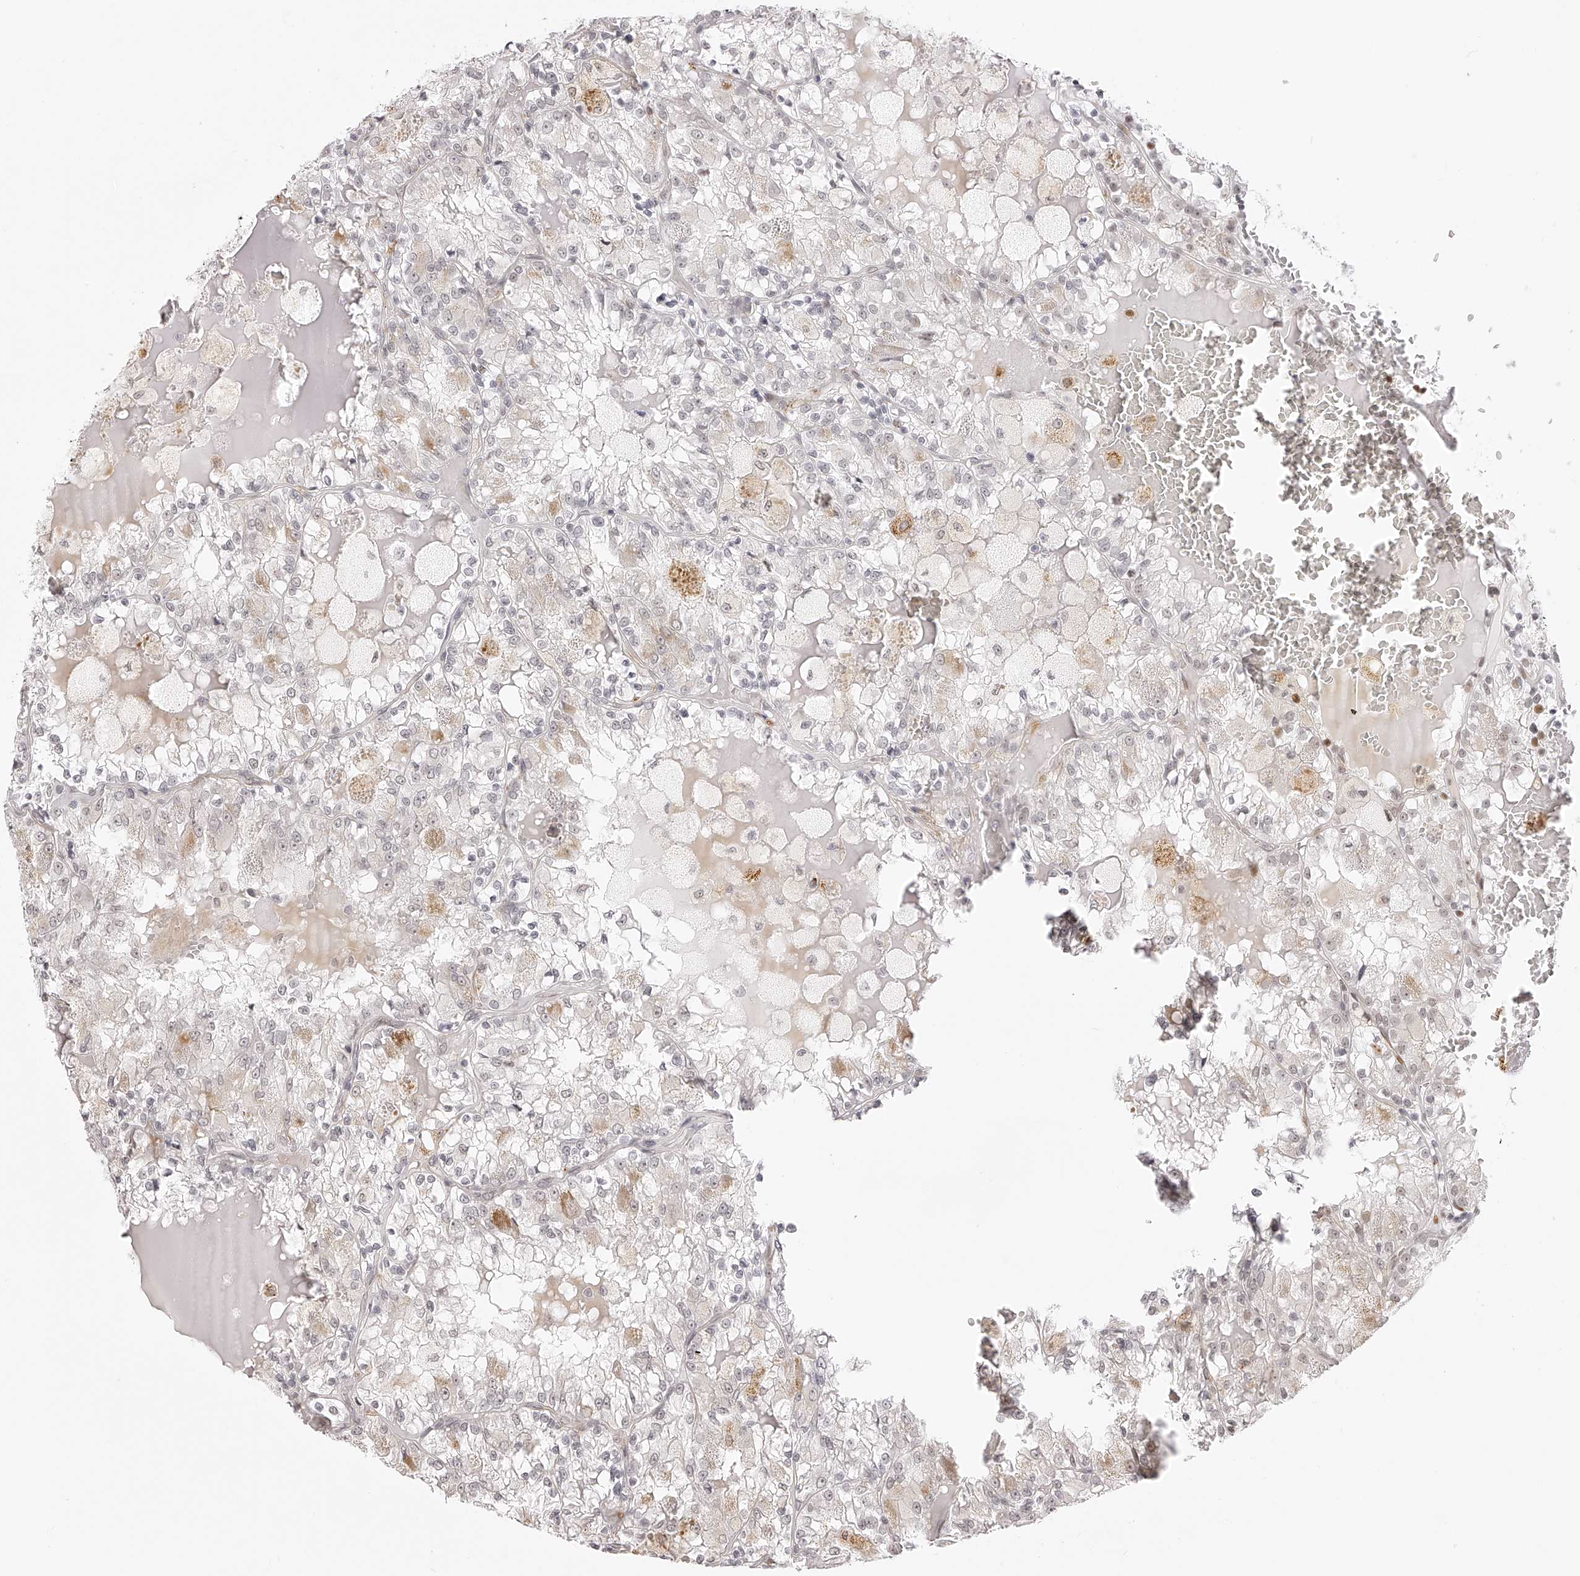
{"staining": {"intensity": "negative", "quantity": "none", "location": "none"}, "tissue": "renal cancer", "cell_type": "Tumor cells", "image_type": "cancer", "snomed": [{"axis": "morphology", "description": "Adenocarcinoma, NOS"}, {"axis": "topography", "description": "Kidney"}], "caption": "This is a micrograph of IHC staining of renal cancer (adenocarcinoma), which shows no expression in tumor cells. The staining is performed using DAB brown chromogen with nuclei counter-stained in using hematoxylin.", "gene": "PLEKHG1", "patient": {"sex": "female", "age": 56}}